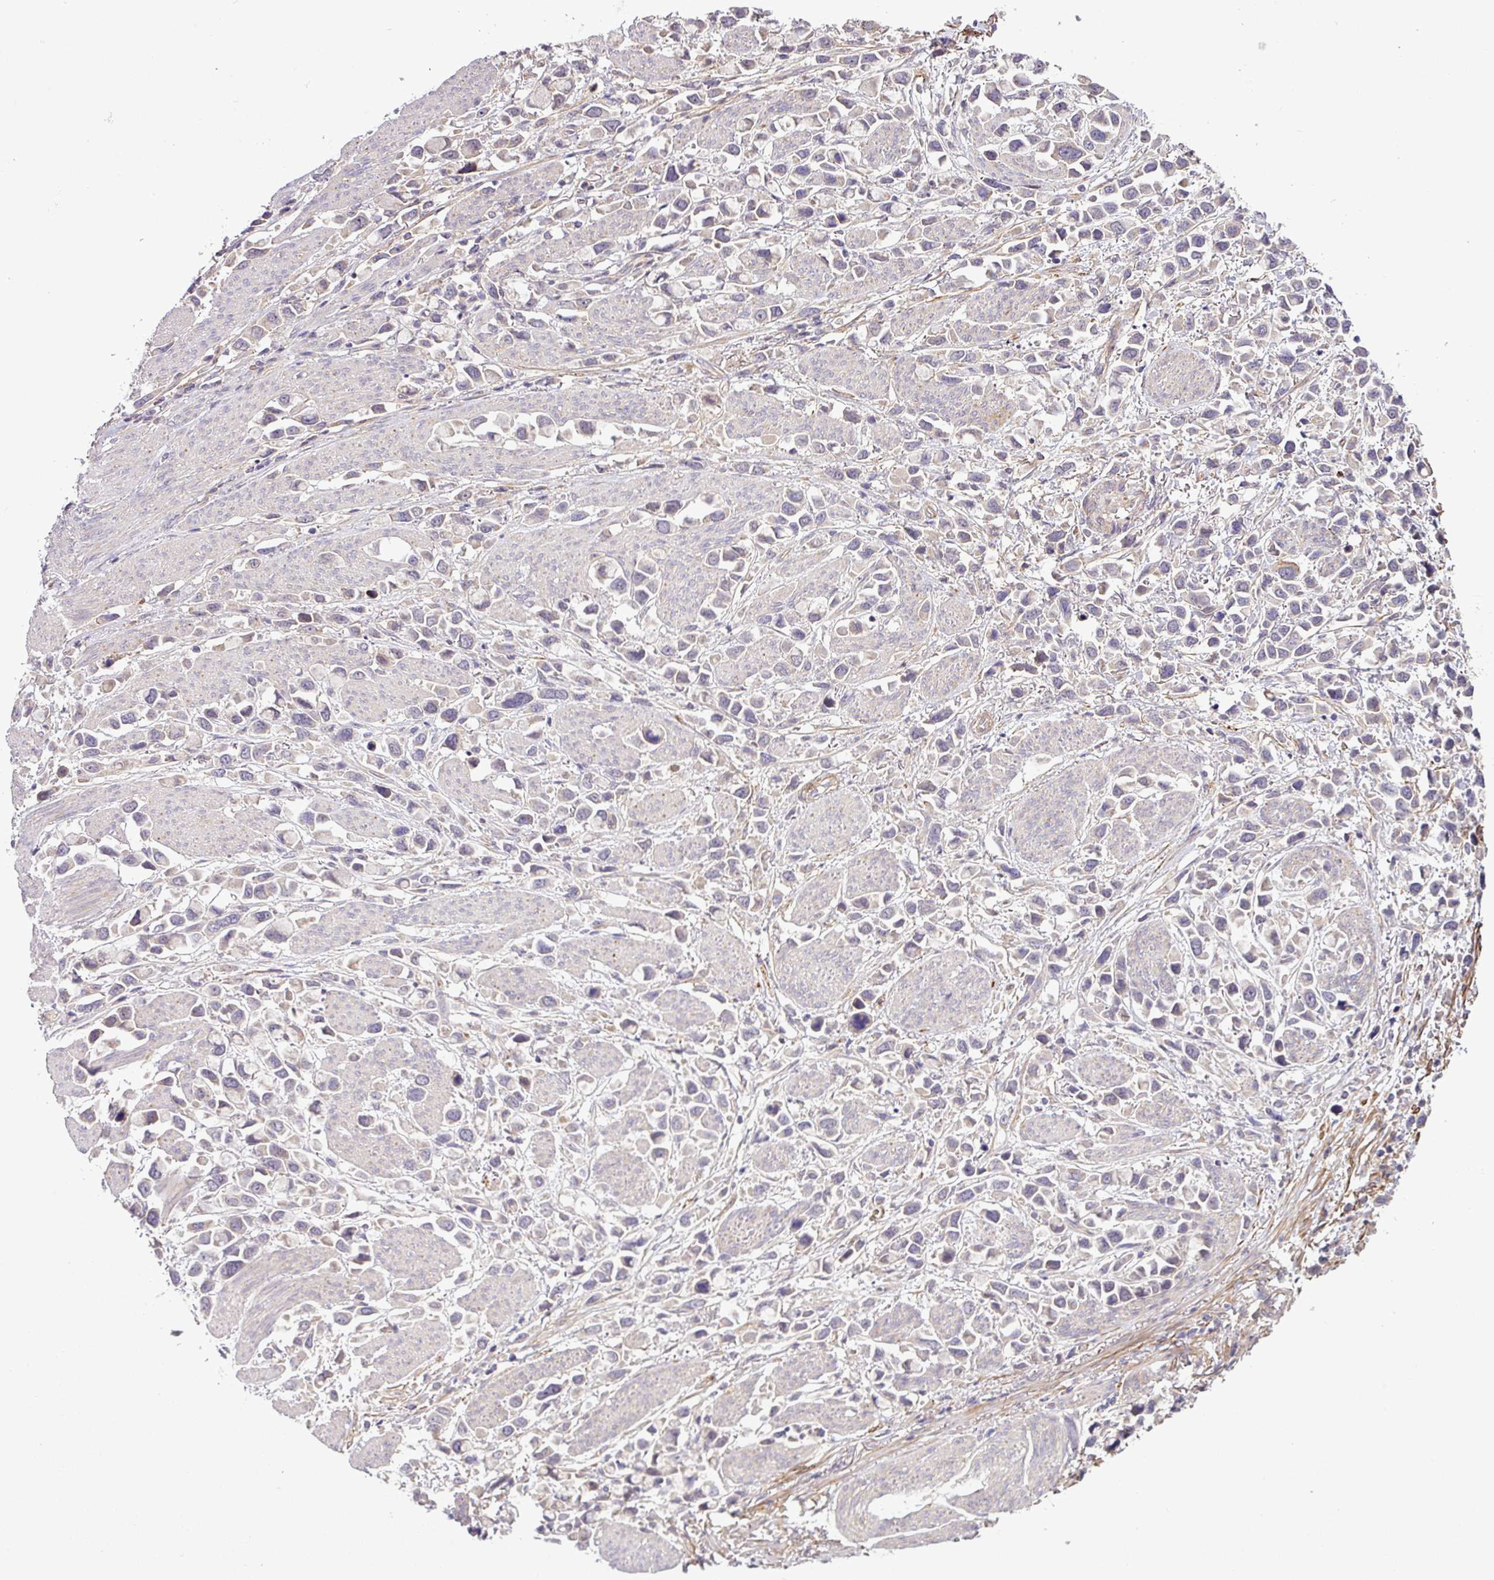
{"staining": {"intensity": "weak", "quantity": "<25%", "location": "cytoplasmic/membranous"}, "tissue": "stomach cancer", "cell_type": "Tumor cells", "image_type": "cancer", "snomed": [{"axis": "morphology", "description": "Adenocarcinoma, NOS"}, {"axis": "topography", "description": "Stomach"}], "caption": "There is no significant staining in tumor cells of stomach adenocarcinoma. (Immunohistochemistry (ihc), brightfield microscopy, high magnification).", "gene": "XIAP", "patient": {"sex": "female", "age": 81}}